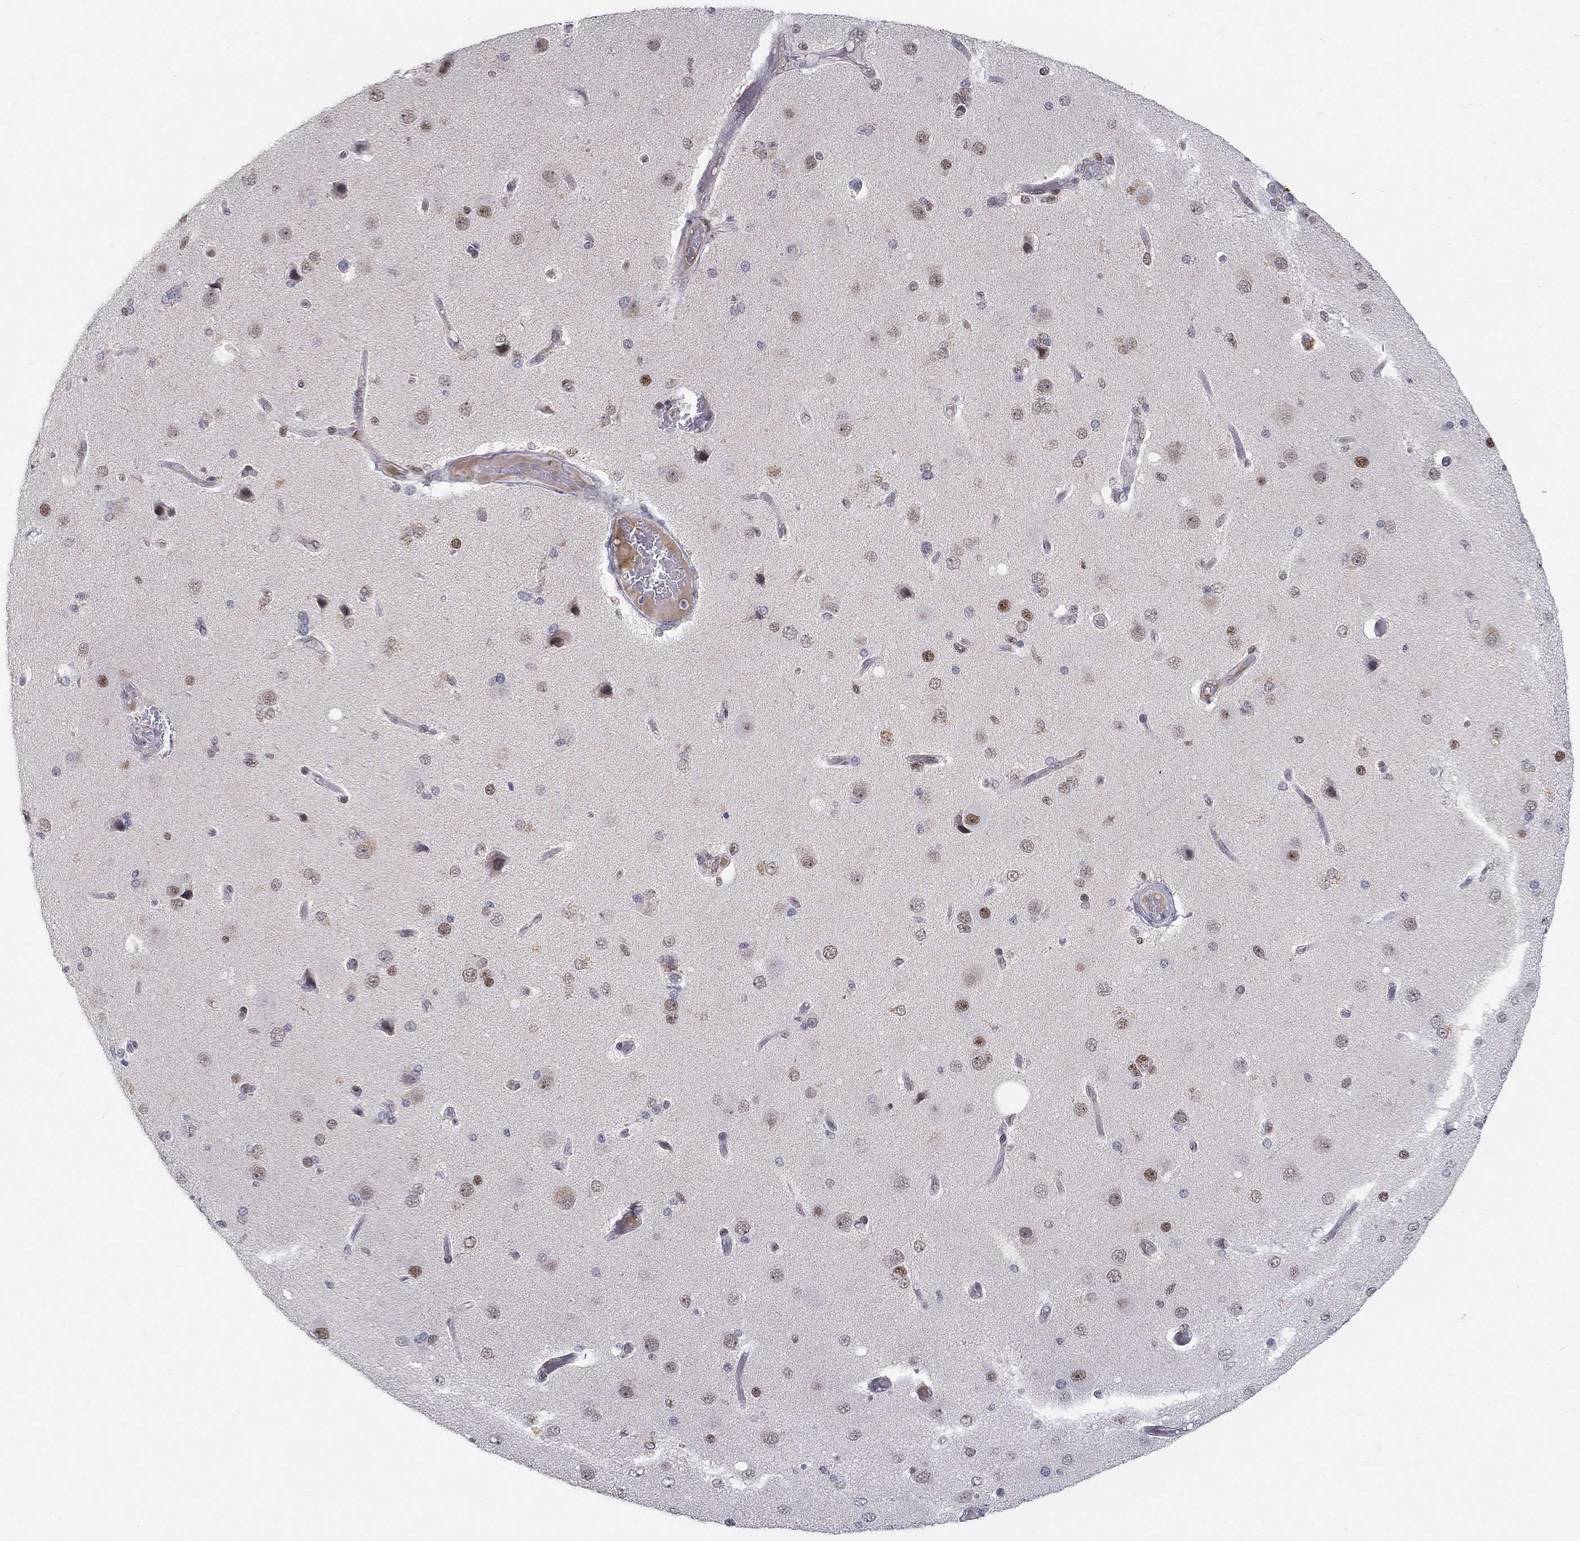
{"staining": {"intensity": "negative", "quantity": "none", "location": "none"}, "tissue": "cerebral cortex", "cell_type": "Endothelial cells", "image_type": "normal", "snomed": [{"axis": "morphology", "description": "Normal tissue, NOS"}, {"axis": "morphology", "description": "Glioma, malignant, High grade"}, {"axis": "topography", "description": "Cerebral cortex"}], "caption": "IHC of normal cerebral cortex shows no expression in endothelial cells.", "gene": "KLF12", "patient": {"sex": "male", "age": 77}}